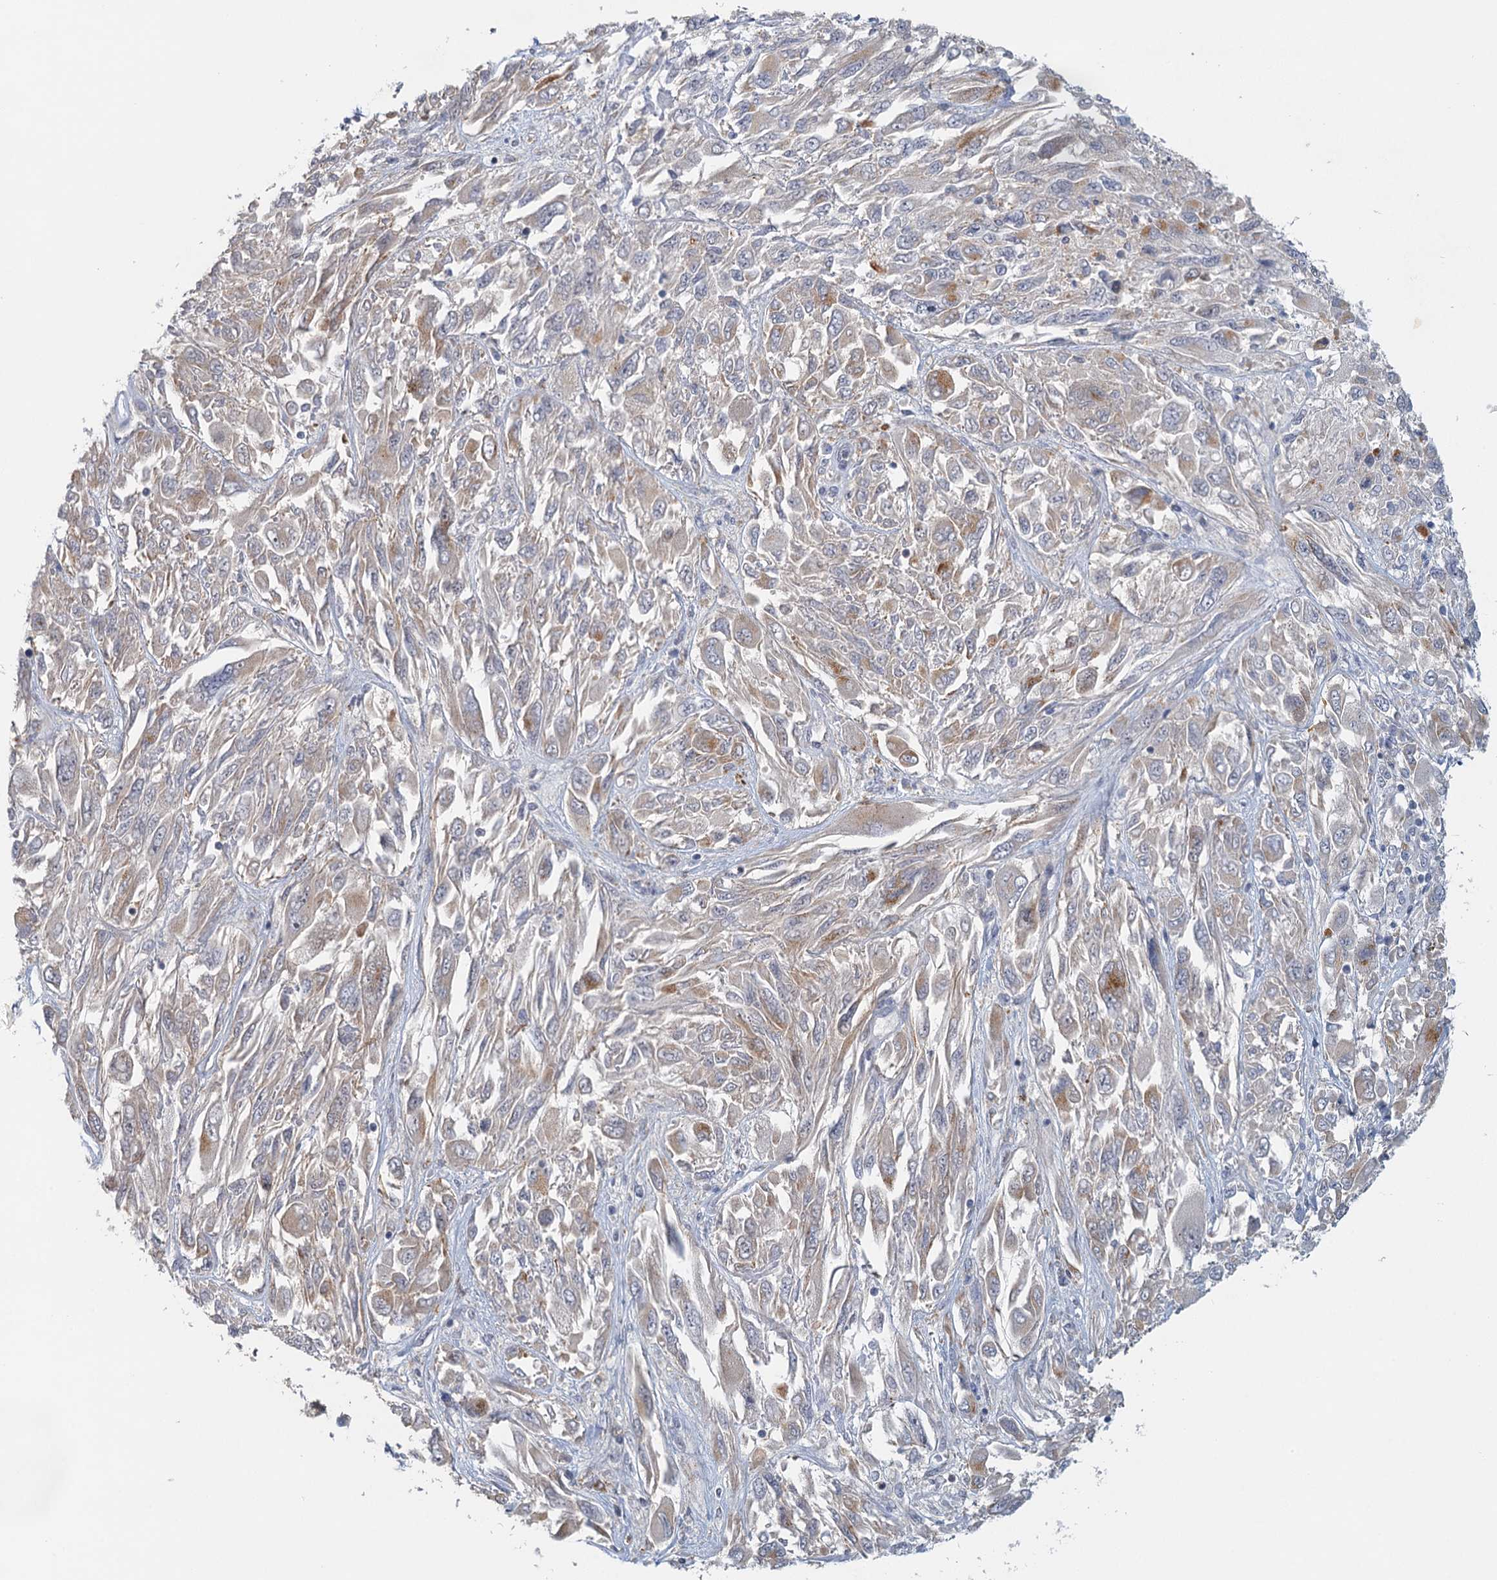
{"staining": {"intensity": "moderate", "quantity": "<25%", "location": "cytoplasmic/membranous"}, "tissue": "melanoma", "cell_type": "Tumor cells", "image_type": "cancer", "snomed": [{"axis": "morphology", "description": "Malignant melanoma, NOS"}, {"axis": "topography", "description": "Skin"}], "caption": "Malignant melanoma stained with IHC demonstrates moderate cytoplasmic/membranous staining in about <25% of tumor cells. (DAB (3,3'-diaminobenzidine) = brown stain, brightfield microscopy at high magnification).", "gene": "MYO7B", "patient": {"sex": "female", "age": 91}}